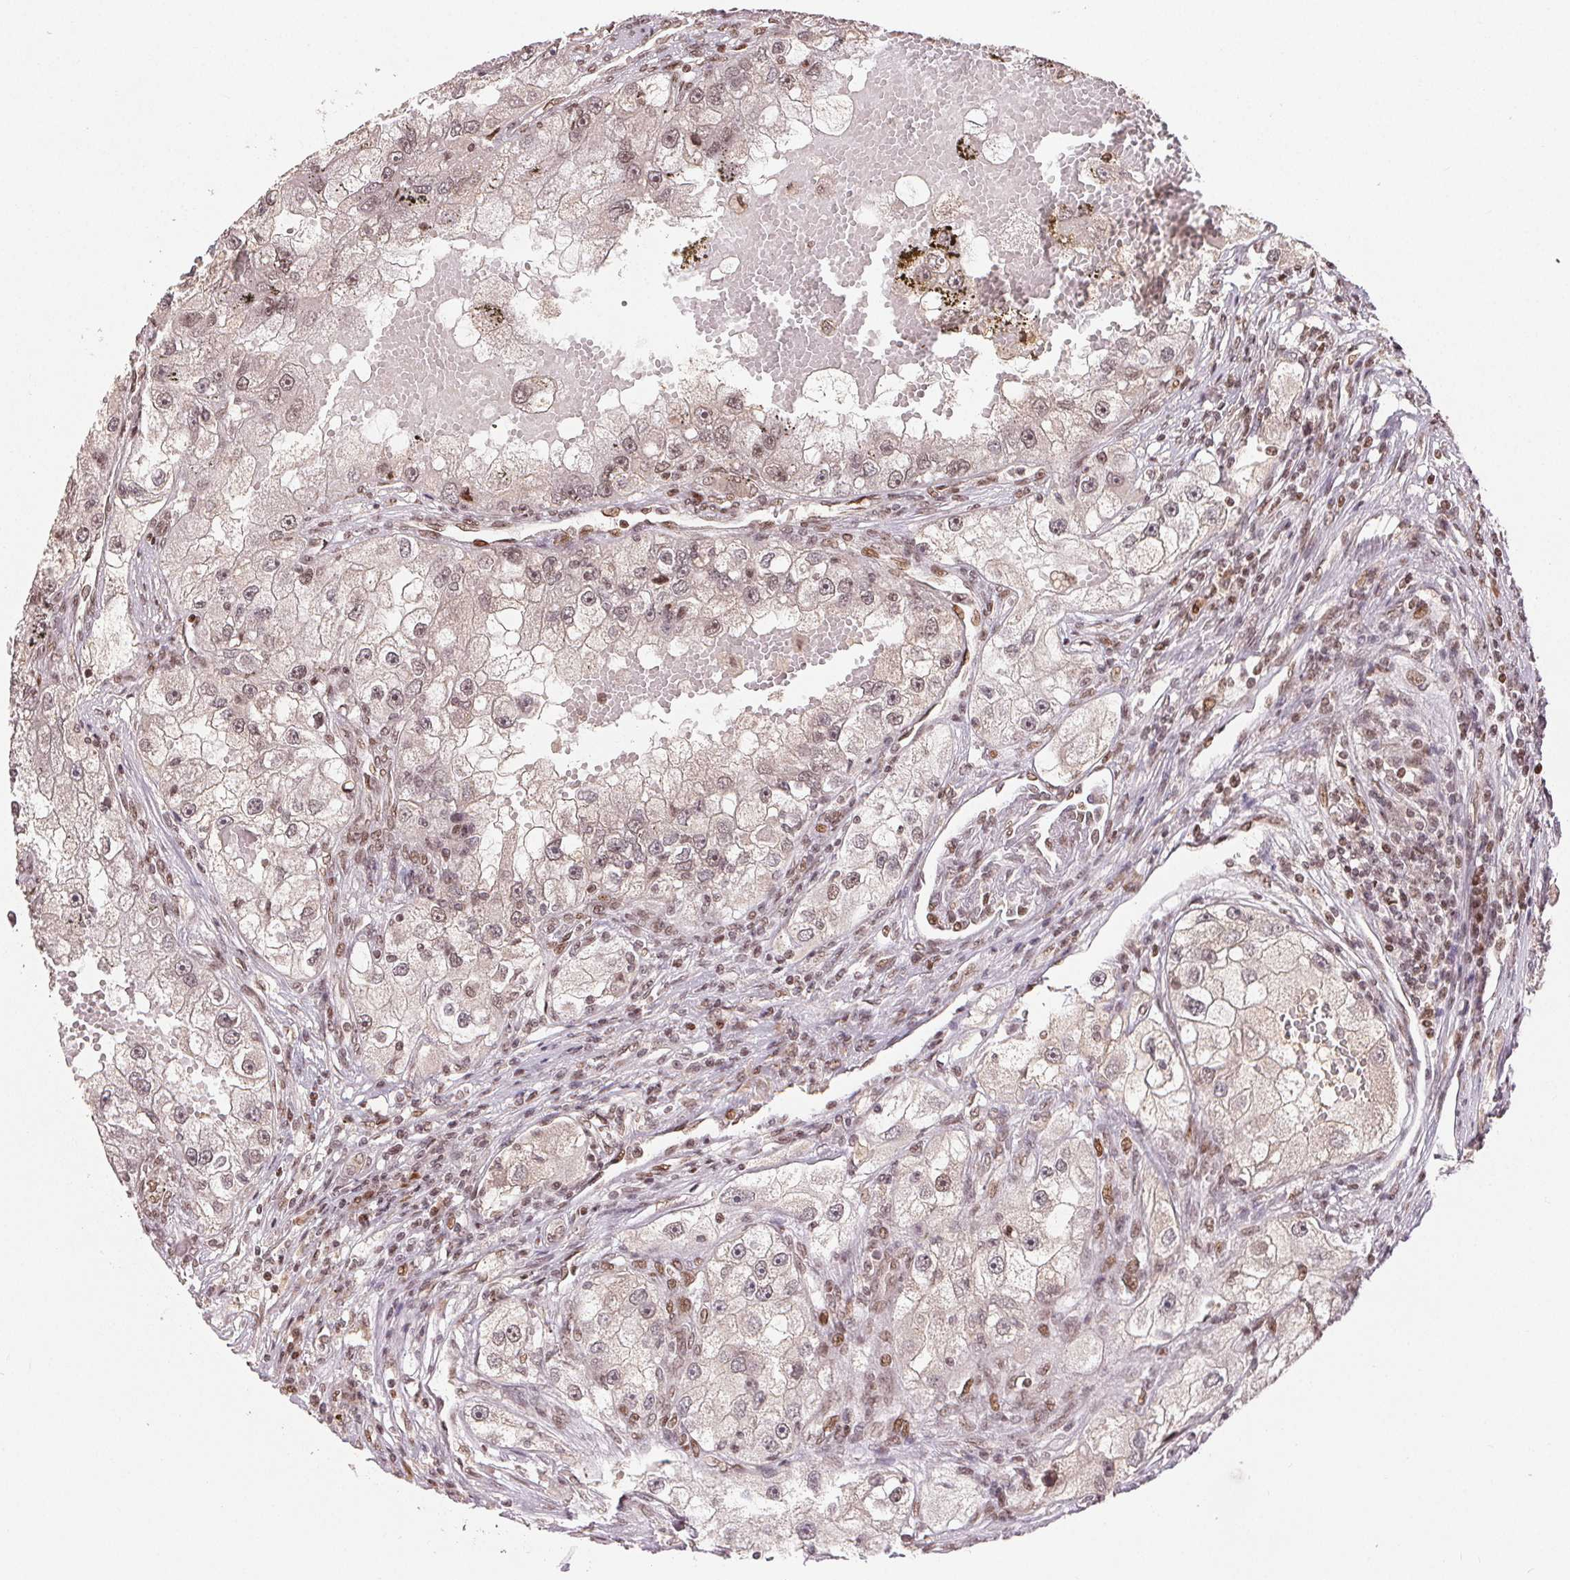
{"staining": {"intensity": "weak", "quantity": "<25%", "location": "nuclear"}, "tissue": "renal cancer", "cell_type": "Tumor cells", "image_type": "cancer", "snomed": [{"axis": "morphology", "description": "Adenocarcinoma, NOS"}, {"axis": "topography", "description": "Kidney"}], "caption": "There is no significant staining in tumor cells of renal adenocarcinoma.", "gene": "MAPKAPK2", "patient": {"sex": "male", "age": 63}}